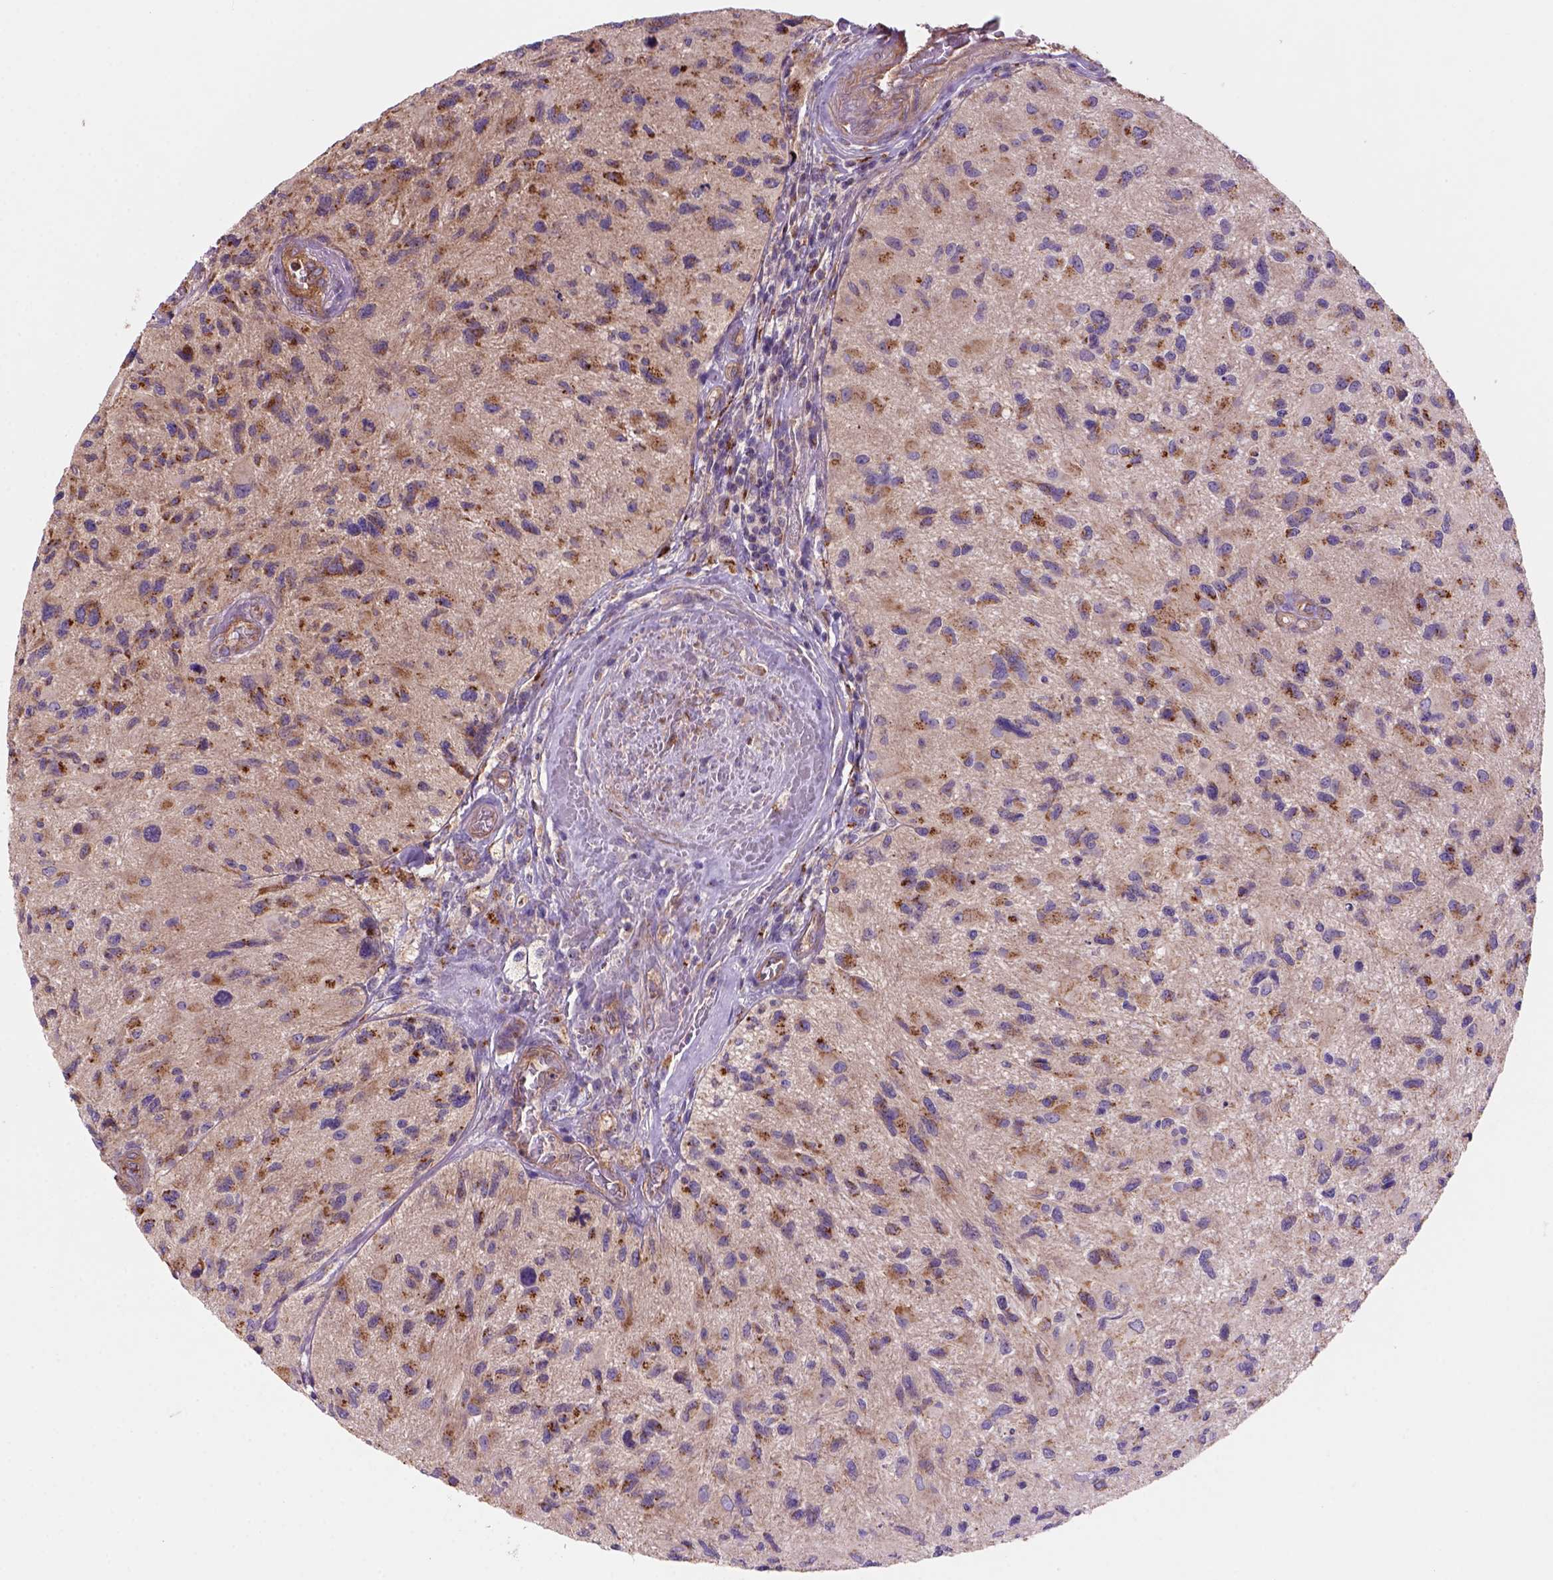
{"staining": {"intensity": "moderate", "quantity": "25%-75%", "location": "cytoplasmic/membranous"}, "tissue": "glioma", "cell_type": "Tumor cells", "image_type": "cancer", "snomed": [{"axis": "morphology", "description": "Glioma, malignant, NOS"}, {"axis": "morphology", "description": "Glioma, malignant, High grade"}, {"axis": "topography", "description": "Brain"}], "caption": "Approximately 25%-75% of tumor cells in human glioma demonstrate moderate cytoplasmic/membranous protein positivity as visualized by brown immunohistochemical staining.", "gene": "WARS2", "patient": {"sex": "female", "age": 71}}